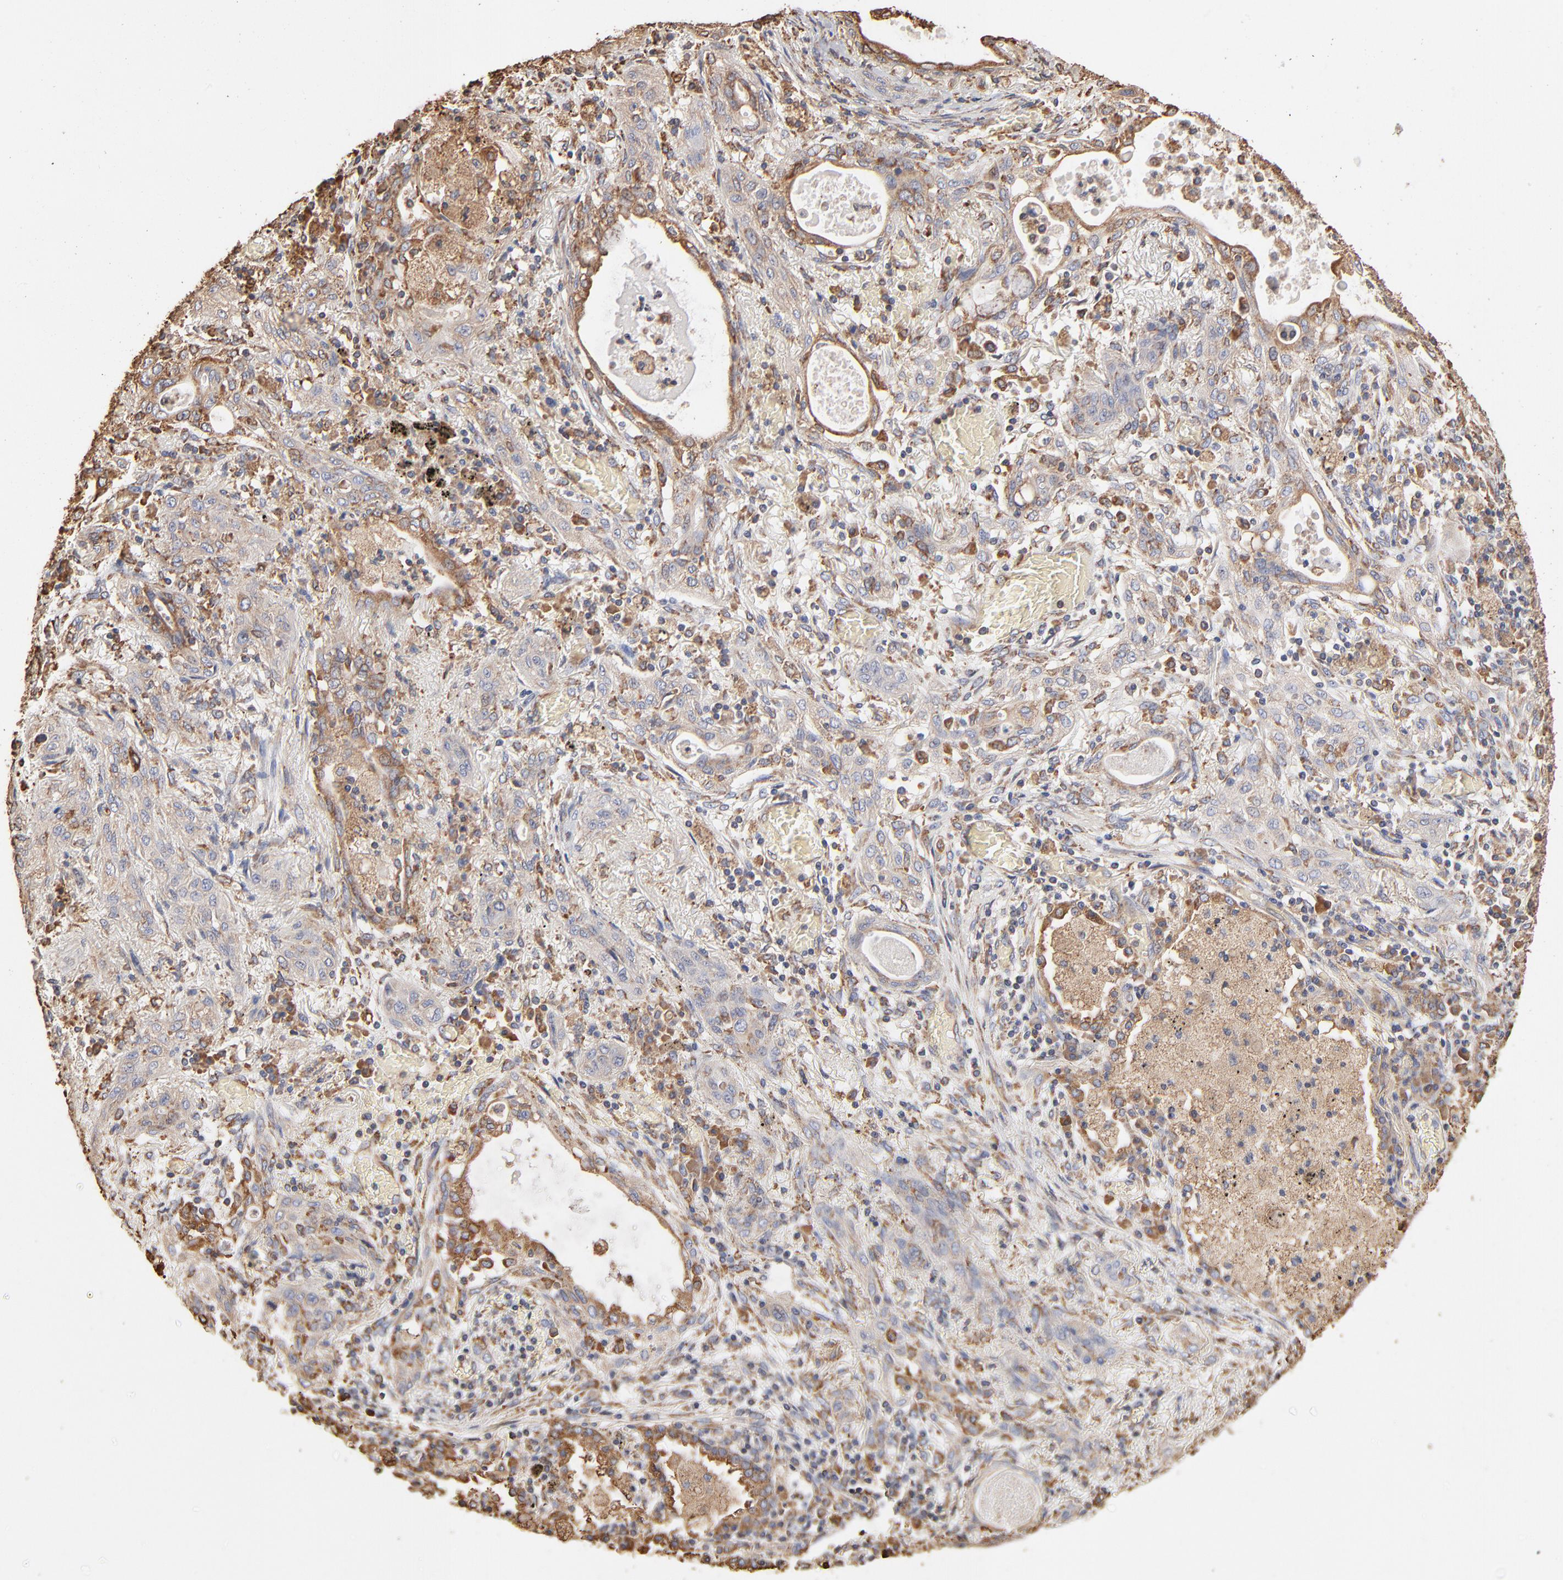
{"staining": {"intensity": "negative", "quantity": "none", "location": "none"}, "tissue": "lung cancer", "cell_type": "Tumor cells", "image_type": "cancer", "snomed": [{"axis": "morphology", "description": "Squamous cell carcinoma, NOS"}, {"axis": "topography", "description": "Lung"}], "caption": "Immunohistochemistry (IHC) photomicrograph of neoplastic tissue: lung cancer stained with DAB (3,3'-diaminobenzidine) displays no significant protein positivity in tumor cells.", "gene": "PDIA3", "patient": {"sex": "female", "age": 47}}